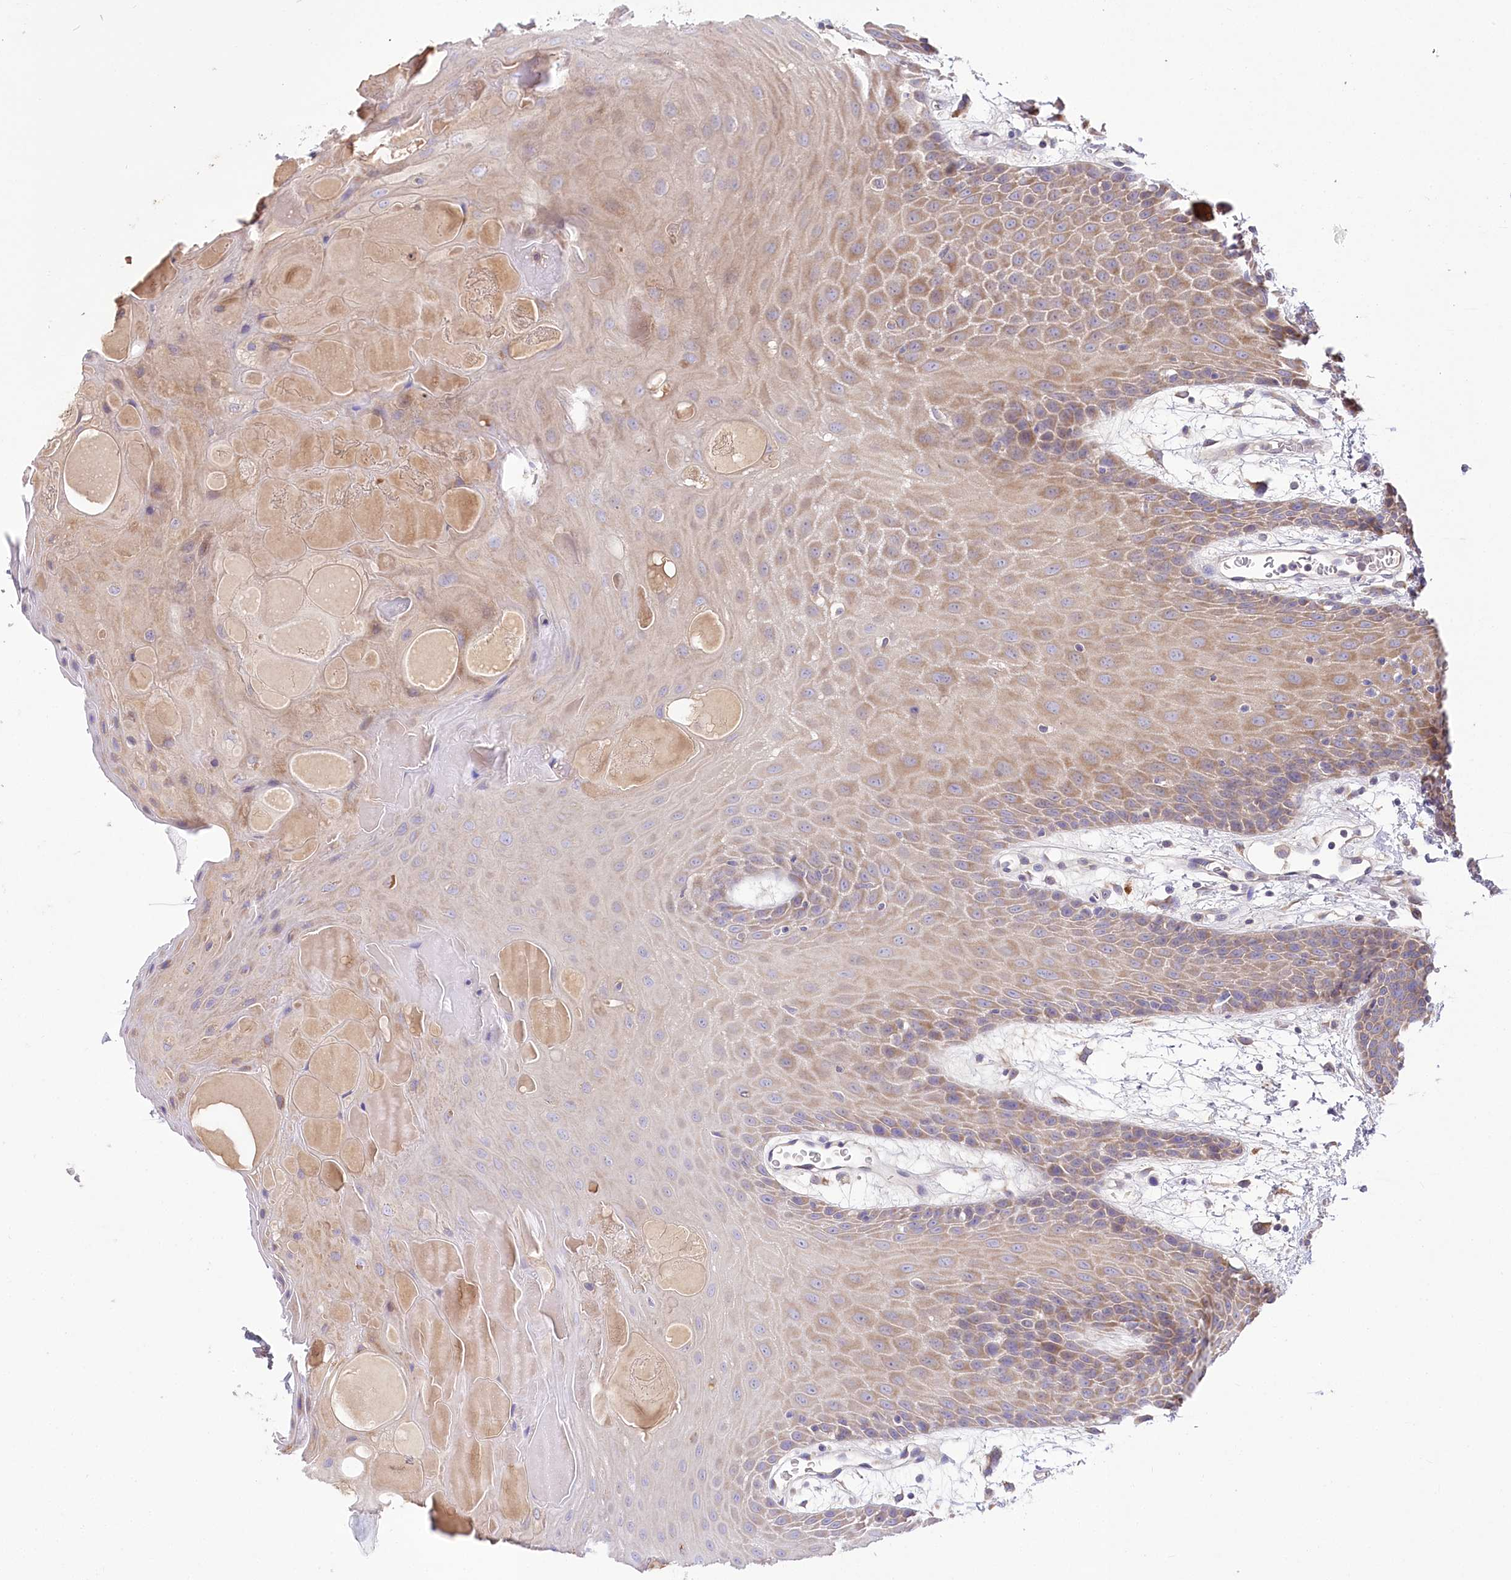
{"staining": {"intensity": "moderate", "quantity": "25%-75%", "location": "cytoplasmic/membranous"}, "tissue": "oral mucosa", "cell_type": "Squamous epithelial cells", "image_type": "normal", "snomed": [{"axis": "morphology", "description": "Normal tissue, NOS"}, {"axis": "topography", "description": "Skeletal muscle"}, {"axis": "topography", "description": "Oral tissue"}, {"axis": "topography", "description": "Salivary gland"}, {"axis": "topography", "description": "Peripheral nerve tissue"}], "caption": "Protein staining of unremarkable oral mucosa exhibits moderate cytoplasmic/membranous positivity in about 25%-75% of squamous epithelial cells.", "gene": "PBLD", "patient": {"sex": "male", "age": 54}}